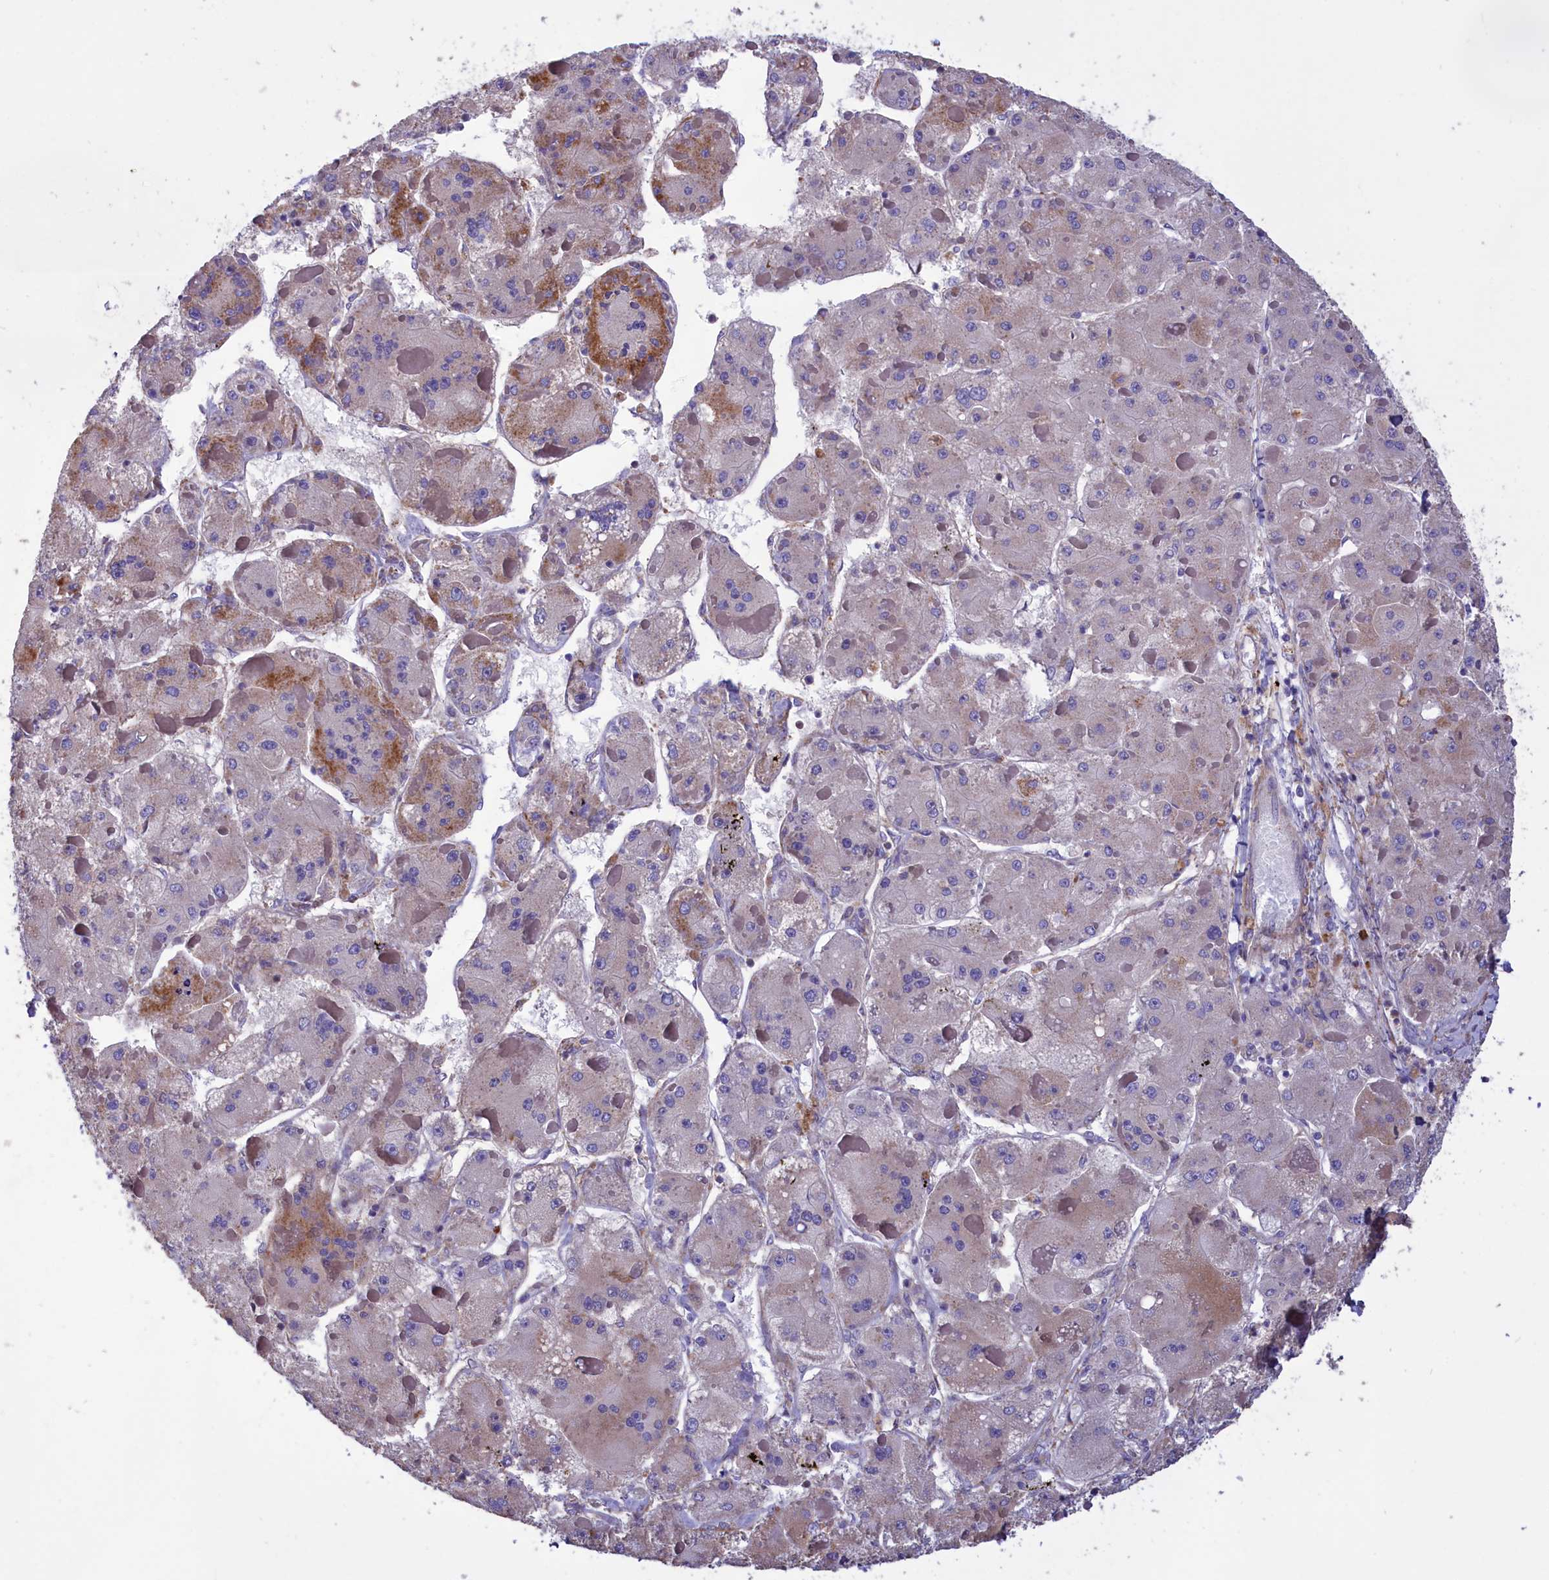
{"staining": {"intensity": "weak", "quantity": "<25%", "location": "cytoplasmic/membranous"}, "tissue": "liver cancer", "cell_type": "Tumor cells", "image_type": "cancer", "snomed": [{"axis": "morphology", "description": "Carcinoma, Hepatocellular, NOS"}, {"axis": "topography", "description": "Liver"}], "caption": "The photomicrograph displays no significant expression in tumor cells of liver cancer (hepatocellular carcinoma). Nuclei are stained in blue.", "gene": "AMDHD2", "patient": {"sex": "female", "age": 73}}